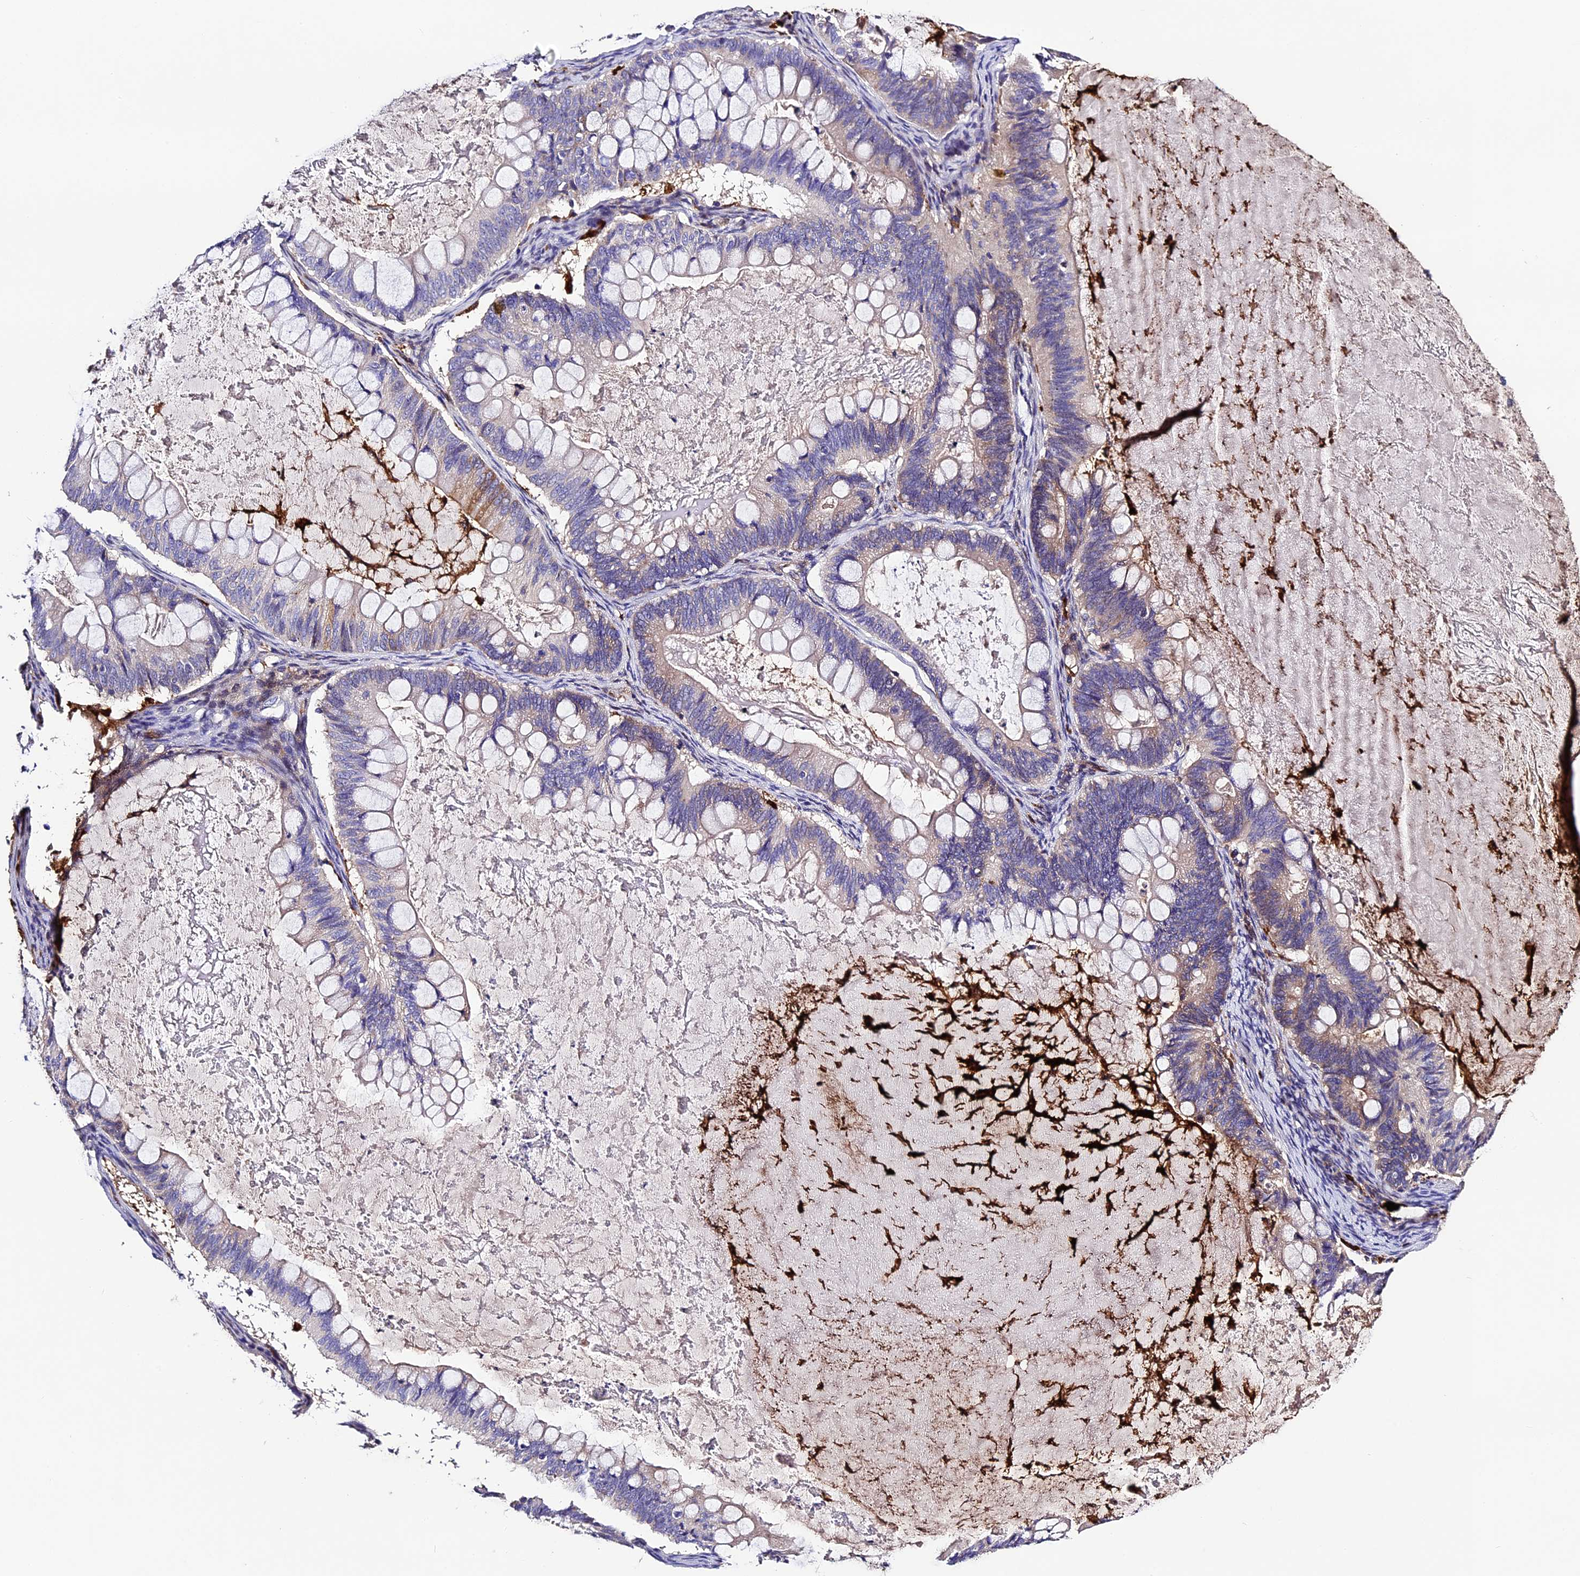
{"staining": {"intensity": "weak", "quantity": "<25%", "location": "cytoplasmic/membranous"}, "tissue": "ovarian cancer", "cell_type": "Tumor cells", "image_type": "cancer", "snomed": [{"axis": "morphology", "description": "Cystadenocarcinoma, mucinous, NOS"}, {"axis": "topography", "description": "Ovary"}], "caption": "High power microscopy micrograph of an IHC micrograph of ovarian mucinous cystadenocarcinoma, revealing no significant positivity in tumor cells.", "gene": "CILP2", "patient": {"sex": "female", "age": 61}}